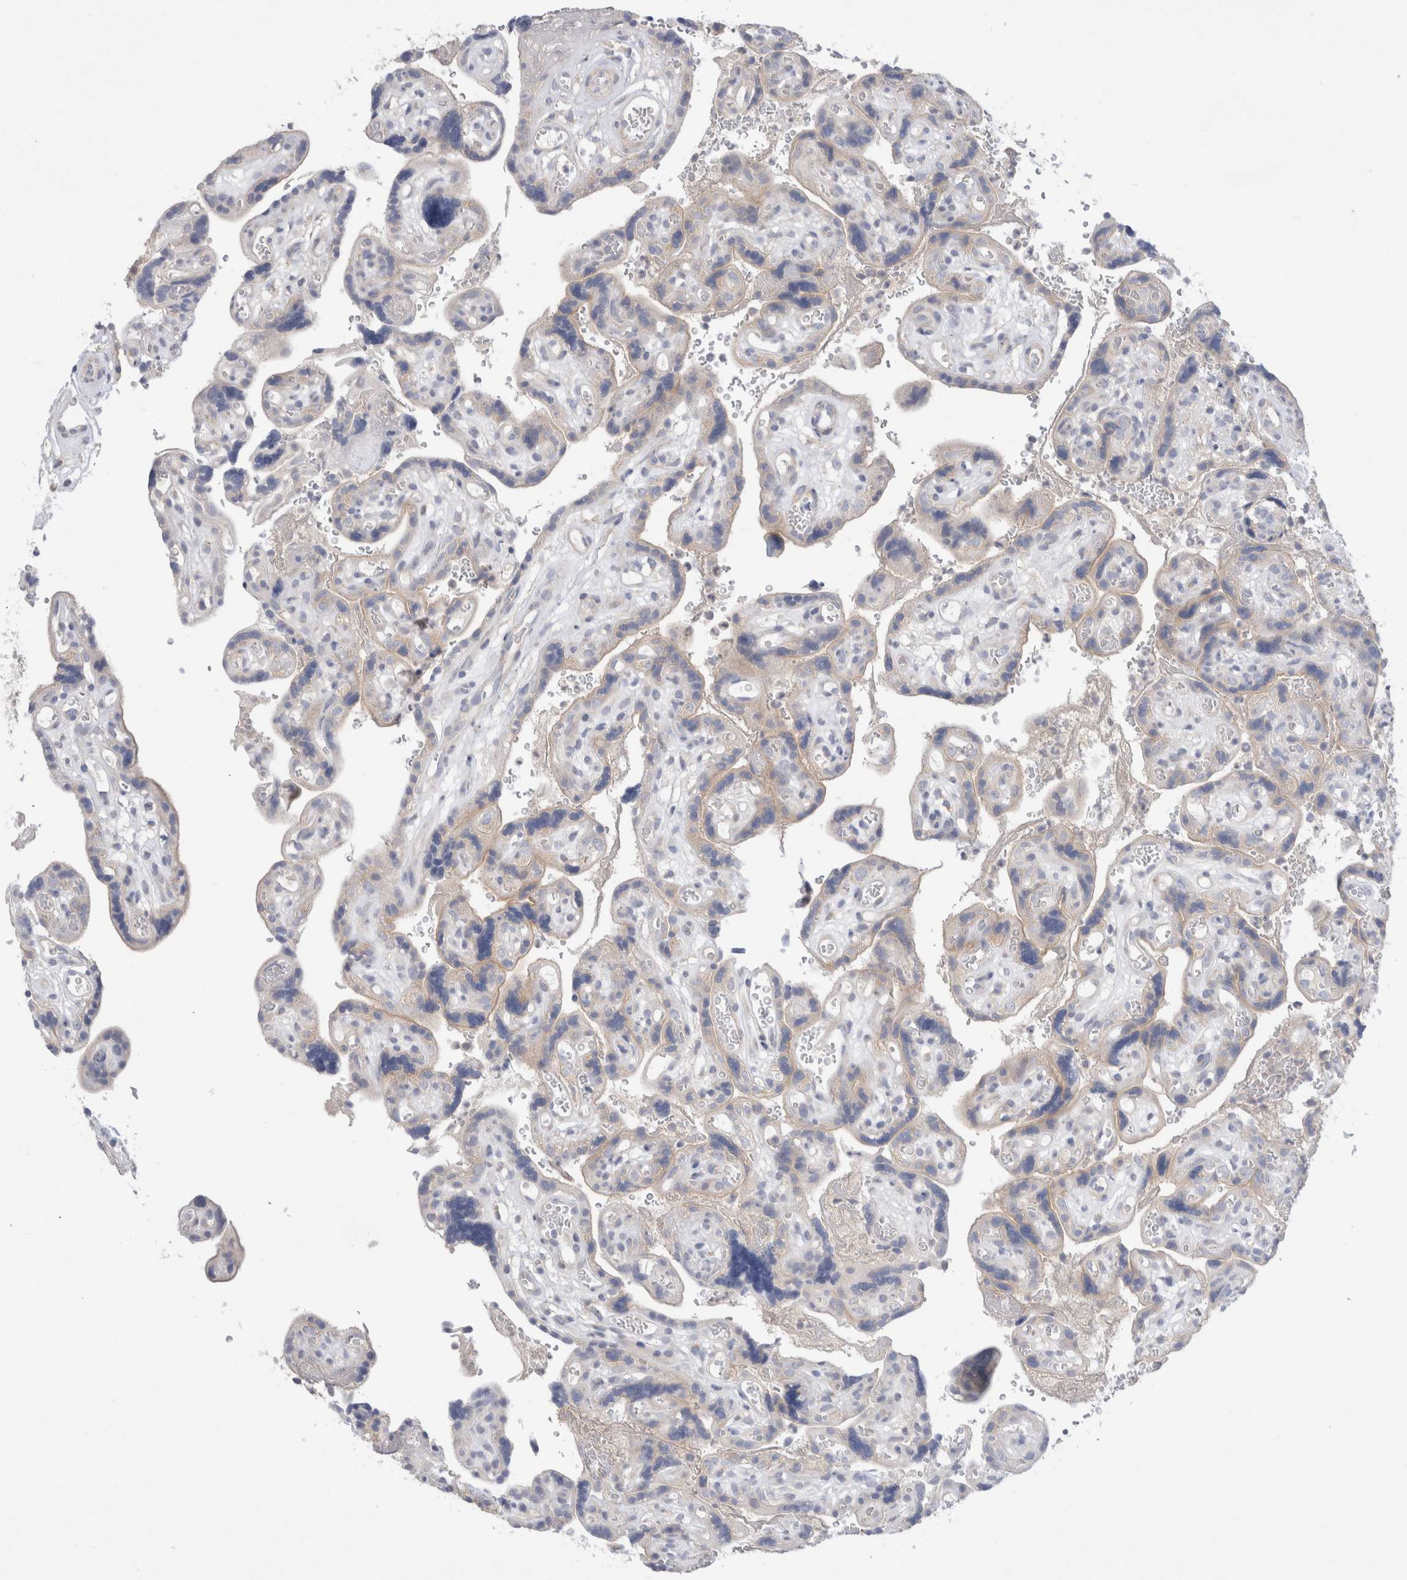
{"staining": {"intensity": "weak", "quantity": ">75%", "location": "cytoplasmic/membranous"}, "tissue": "placenta", "cell_type": "Decidual cells", "image_type": "normal", "snomed": [{"axis": "morphology", "description": "Normal tissue, NOS"}, {"axis": "topography", "description": "Placenta"}], "caption": "High-power microscopy captured an IHC micrograph of unremarkable placenta, revealing weak cytoplasmic/membranous positivity in about >75% of decidual cells.", "gene": "IFT74", "patient": {"sex": "female", "age": 30}}